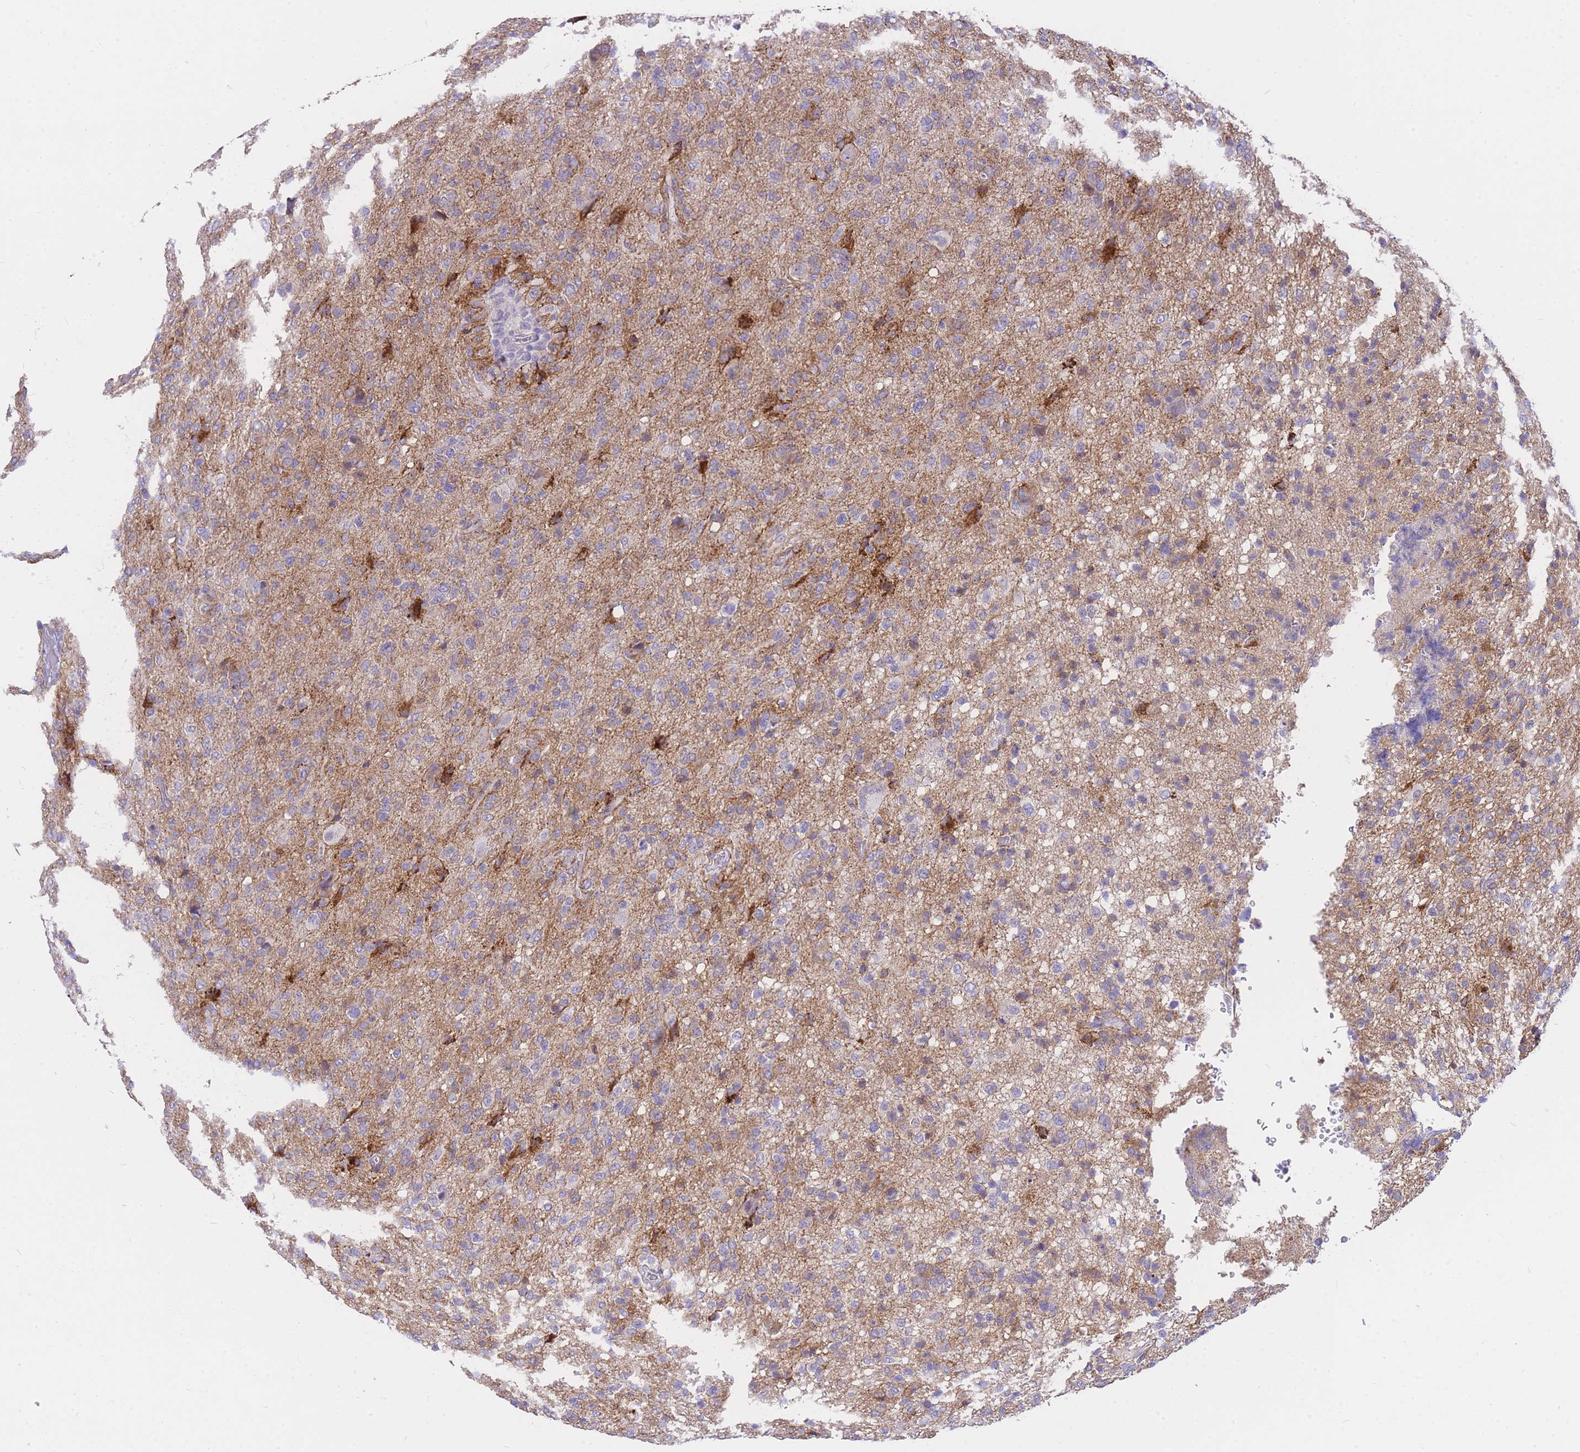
{"staining": {"intensity": "weak", "quantity": "<25%", "location": "cytoplasmic/membranous"}, "tissue": "glioma", "cell_type": "Tumor cells", "image_type": "cancer", "snomed": [{"axis": "morphology", "description": "Glioma, malignant, High grade"}, {"axis": "topography", "description": "Brain"}], "caption": "The histopathology image reveals no significant staining in tumor cells of malignant high-grade glioma.", "gene": "C2orf88", "patient": {"sex": "female", "age": 57}}